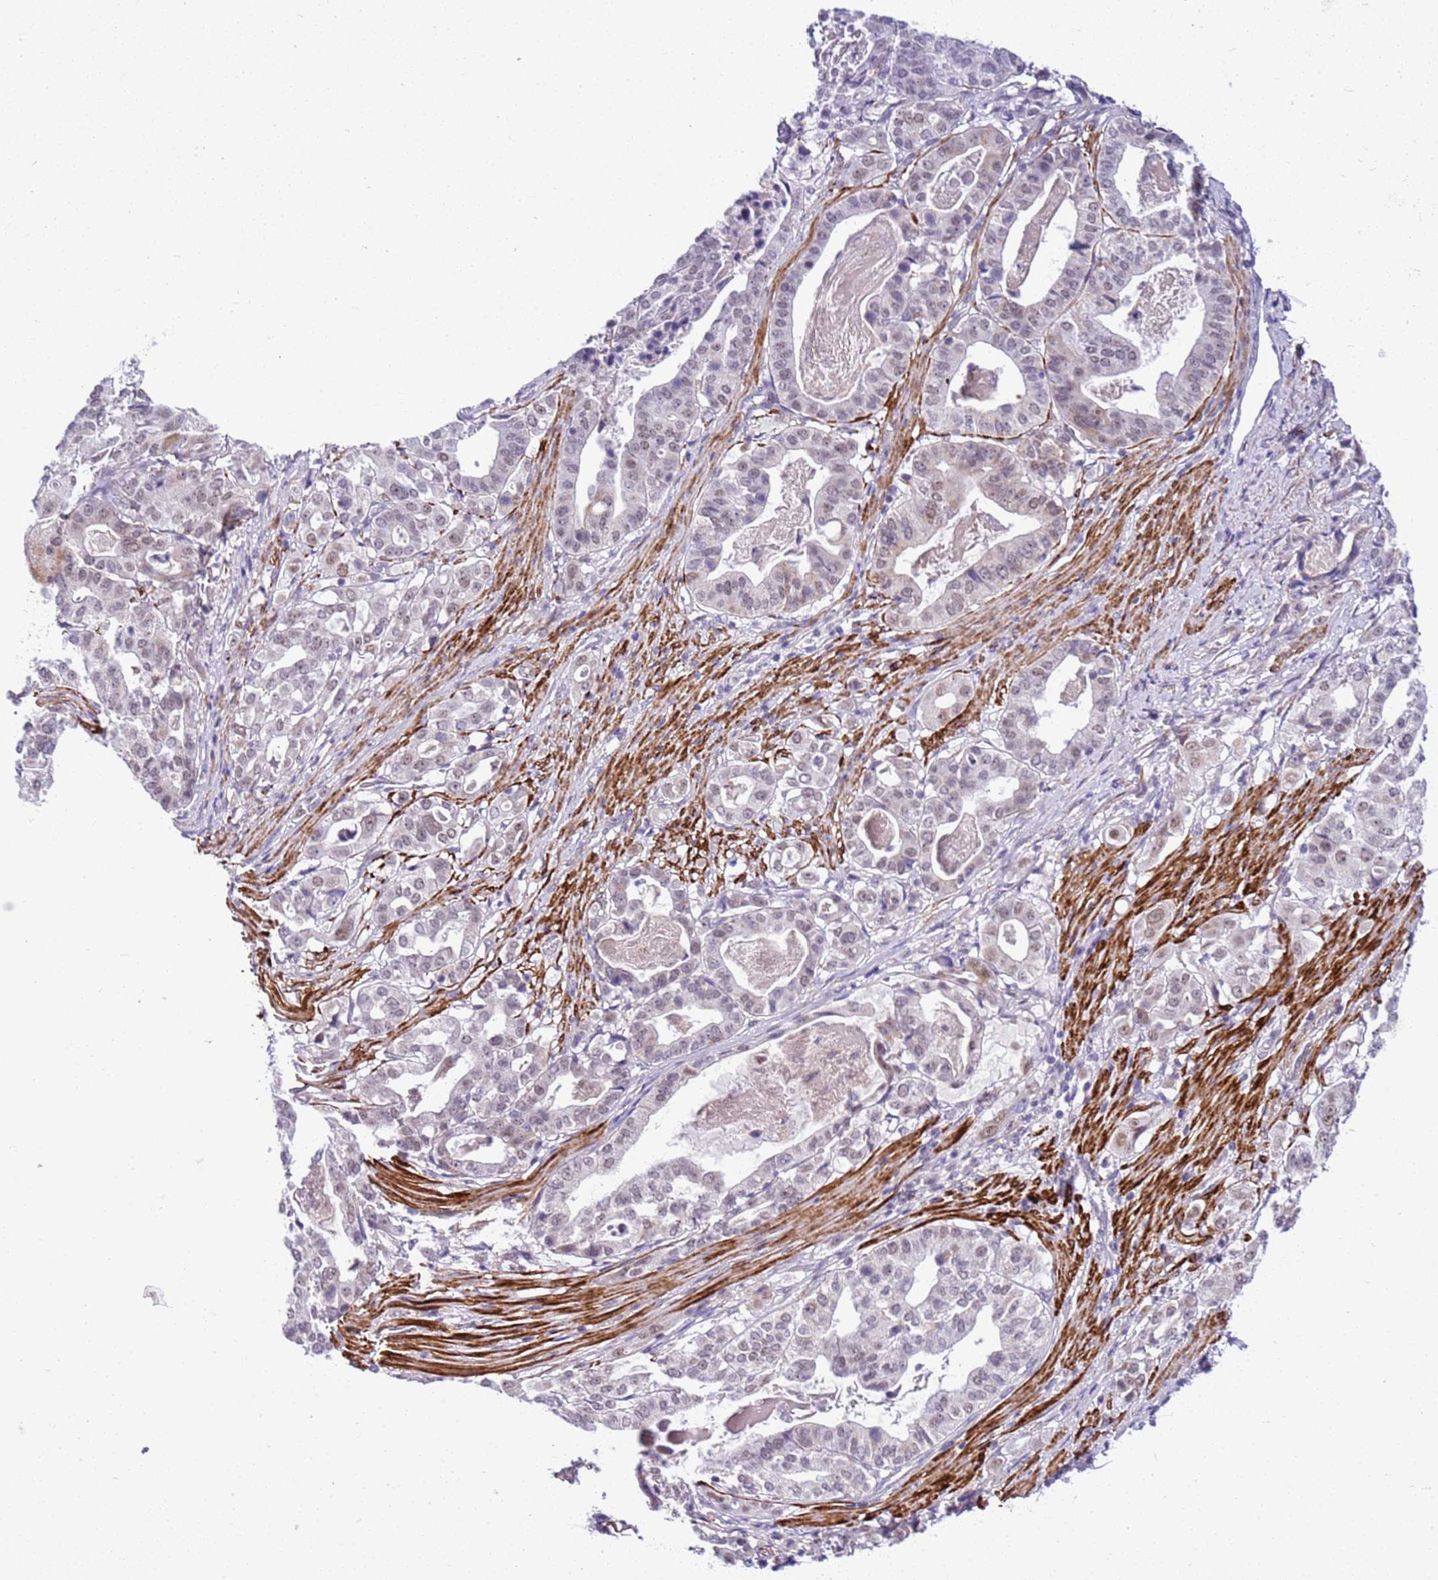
{"staining": {"intensity": "weak", "quantity": "<25%", "location": "nuclear"}, "tissue": "stomach cancer", "cell_type": "Tumor cells", "image_type": "cancer", "snomed": [{"axis": "morphology", "description": "Adenocarcinoma, NOS"}, {"axis": "topography", "description": "Stomach"}], "caption": "Stomach cancer stained for a protein using immunohistochemistry exhibits no staining tumor cells.", "gene": "SMIM4", "patient": {"sex": "male", "age": 48}}